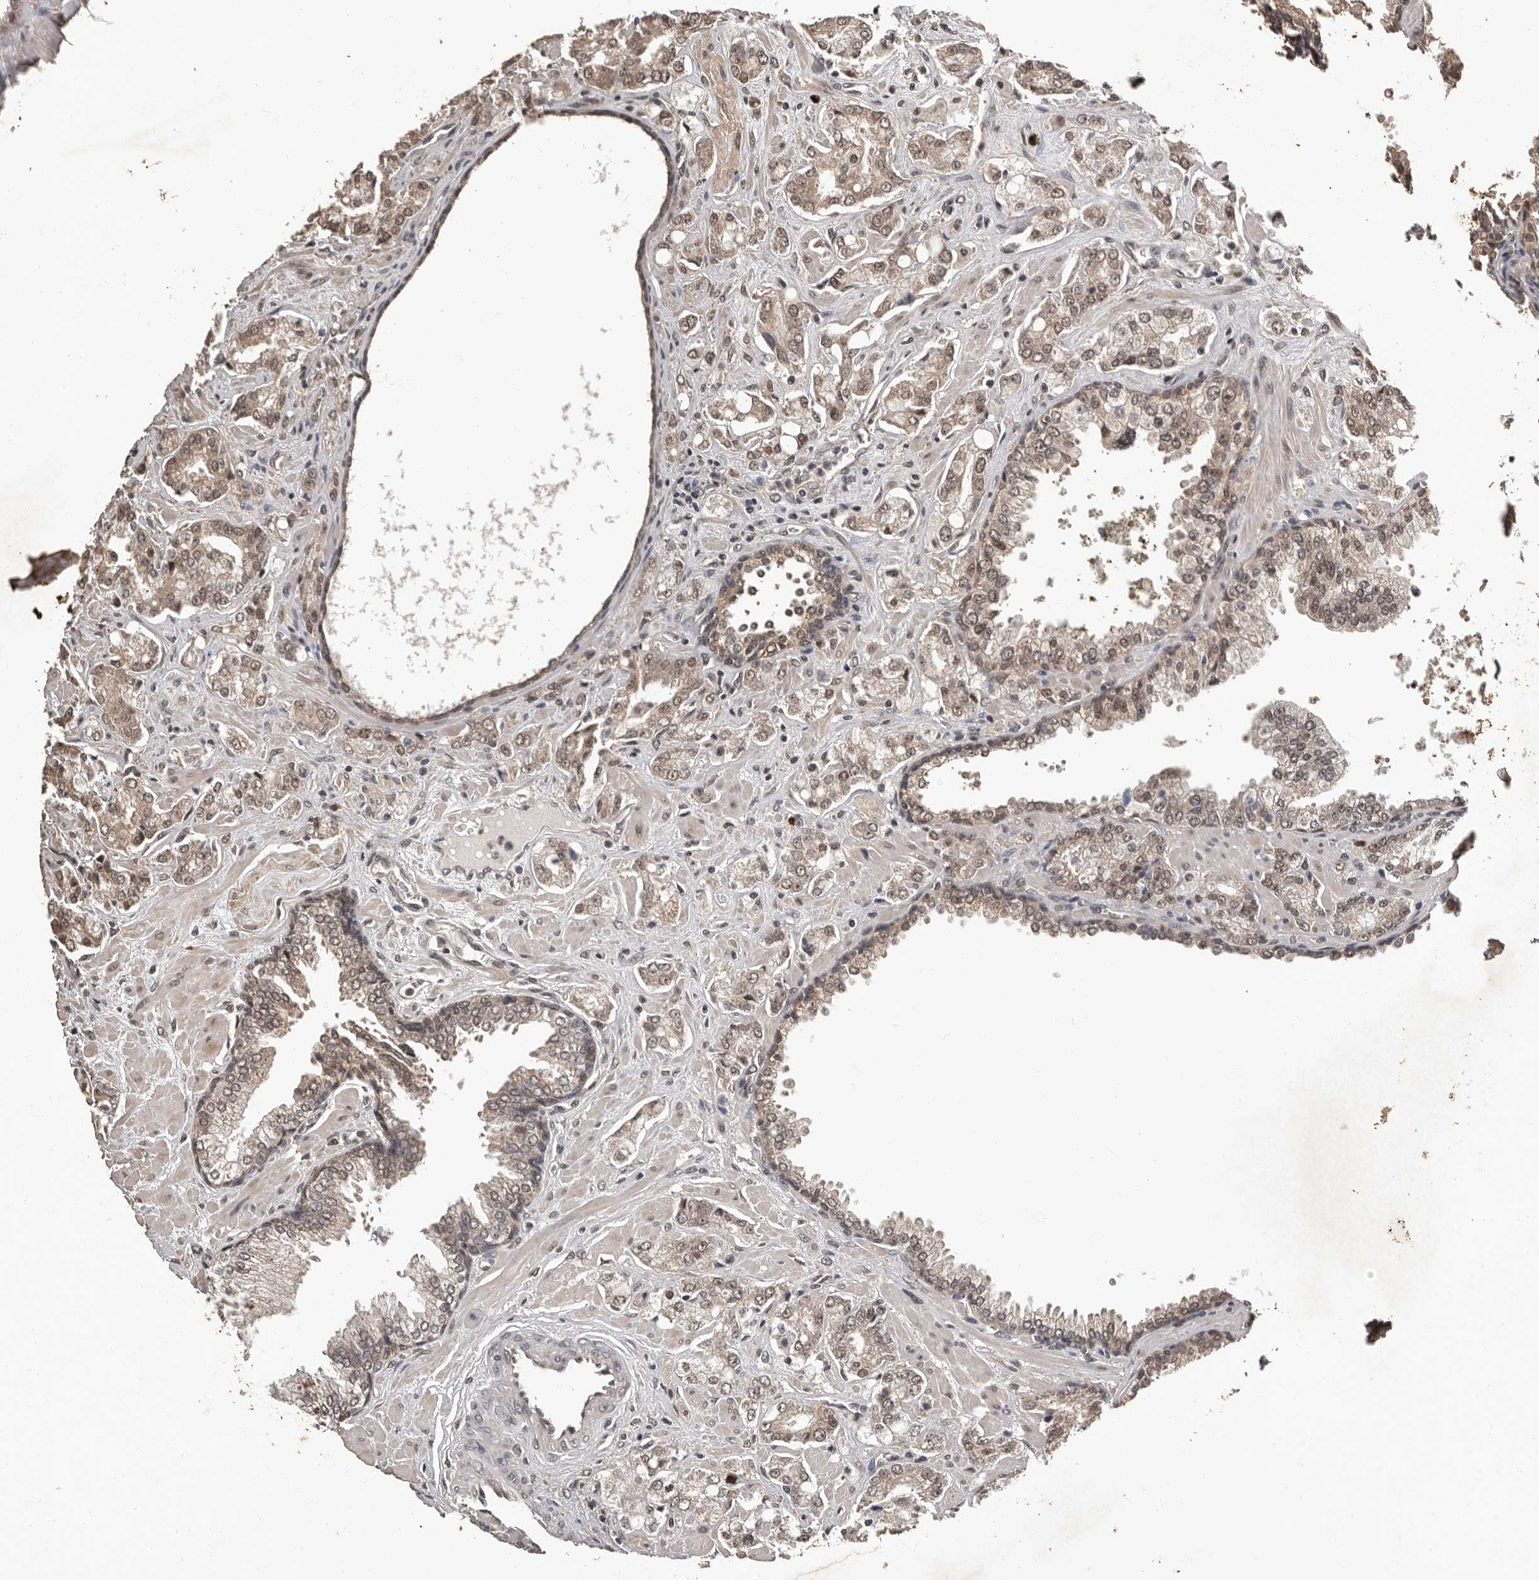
{"staining": {"intensity": "weak", "quantity": "25%-75%", "location": "cytoplasmic/membranous,nuclear"}, "tissue": "prostate cancer", "cell_type": "Tumor cells", "image_type": "cancer", "snomed": [{"axis": "morphology", "description": "Adenocarcinoma, High grade"}, {"axis": "topography", "description": "Prostate"}], "caption": "Prostate cancer (high-grade adenocarcinoma) stained for a protein (brown) exhibits weak cytoplasmic/membranous and nuclear positive expression in approximately 25%-75% of tumor cells.", "gene": "VPS37A", "patient": {"sex": "male", "age": 67}}